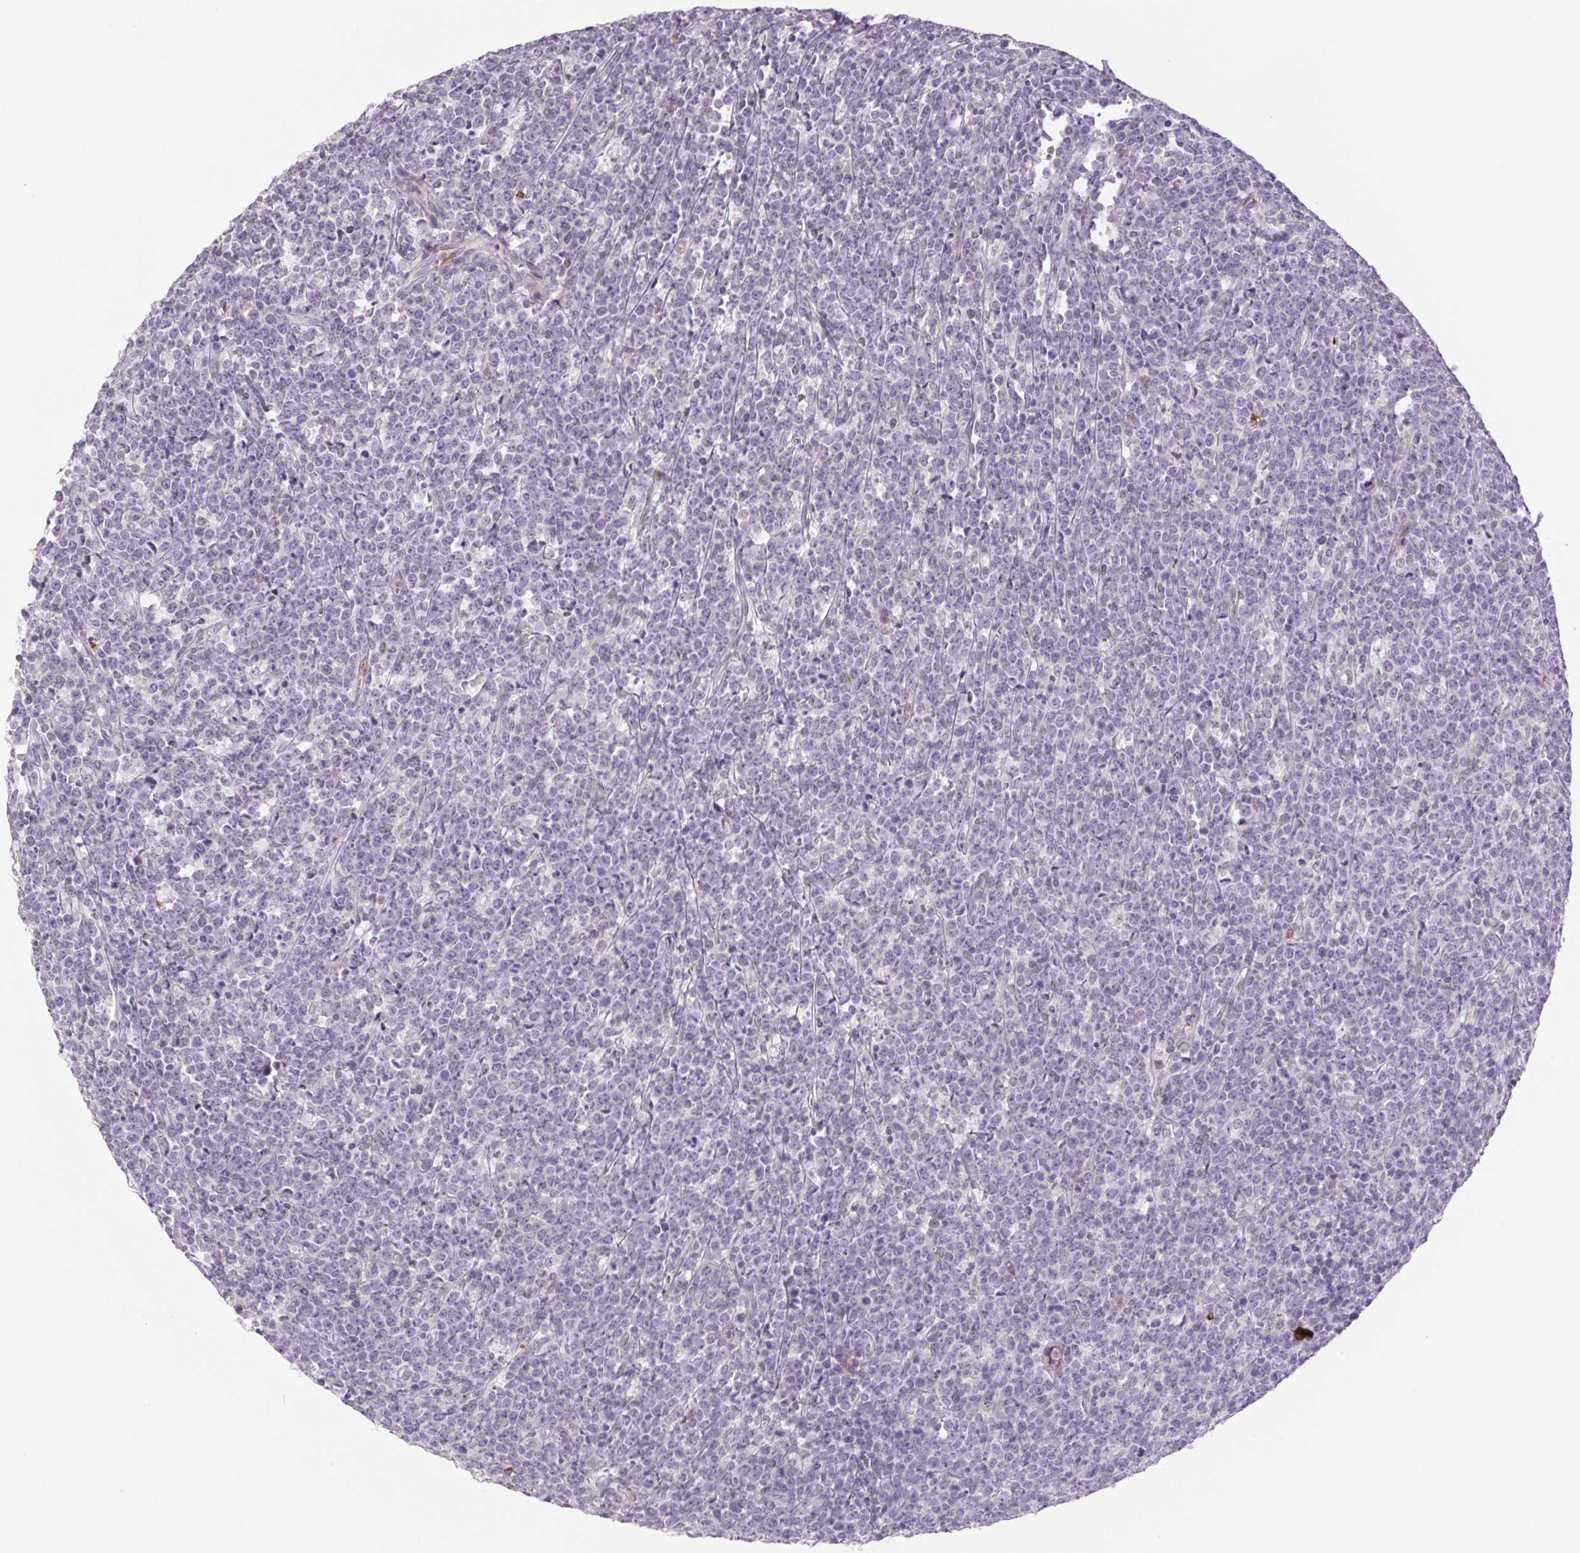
{"staining": {"intensity": "negative", "quantity": "none", "location": "none"}, "tissue": "lymphoma", "cell_type": "Tumor cells", "image_type": "cancer", "snomed": [{"axis": "morphology", "description": "Malignant lymphoma, non-Hodgkin's type, High grade"}, {"axis": "topography", "description": "Small intestine"}], "caption": "Micrograph shows no significant protein positivity in tumor cells of malignant lymphoma, non-Hodgkin's type (high-grade).", "gene": "KRT1", "patient": {"sex": "female", "age": 56}}